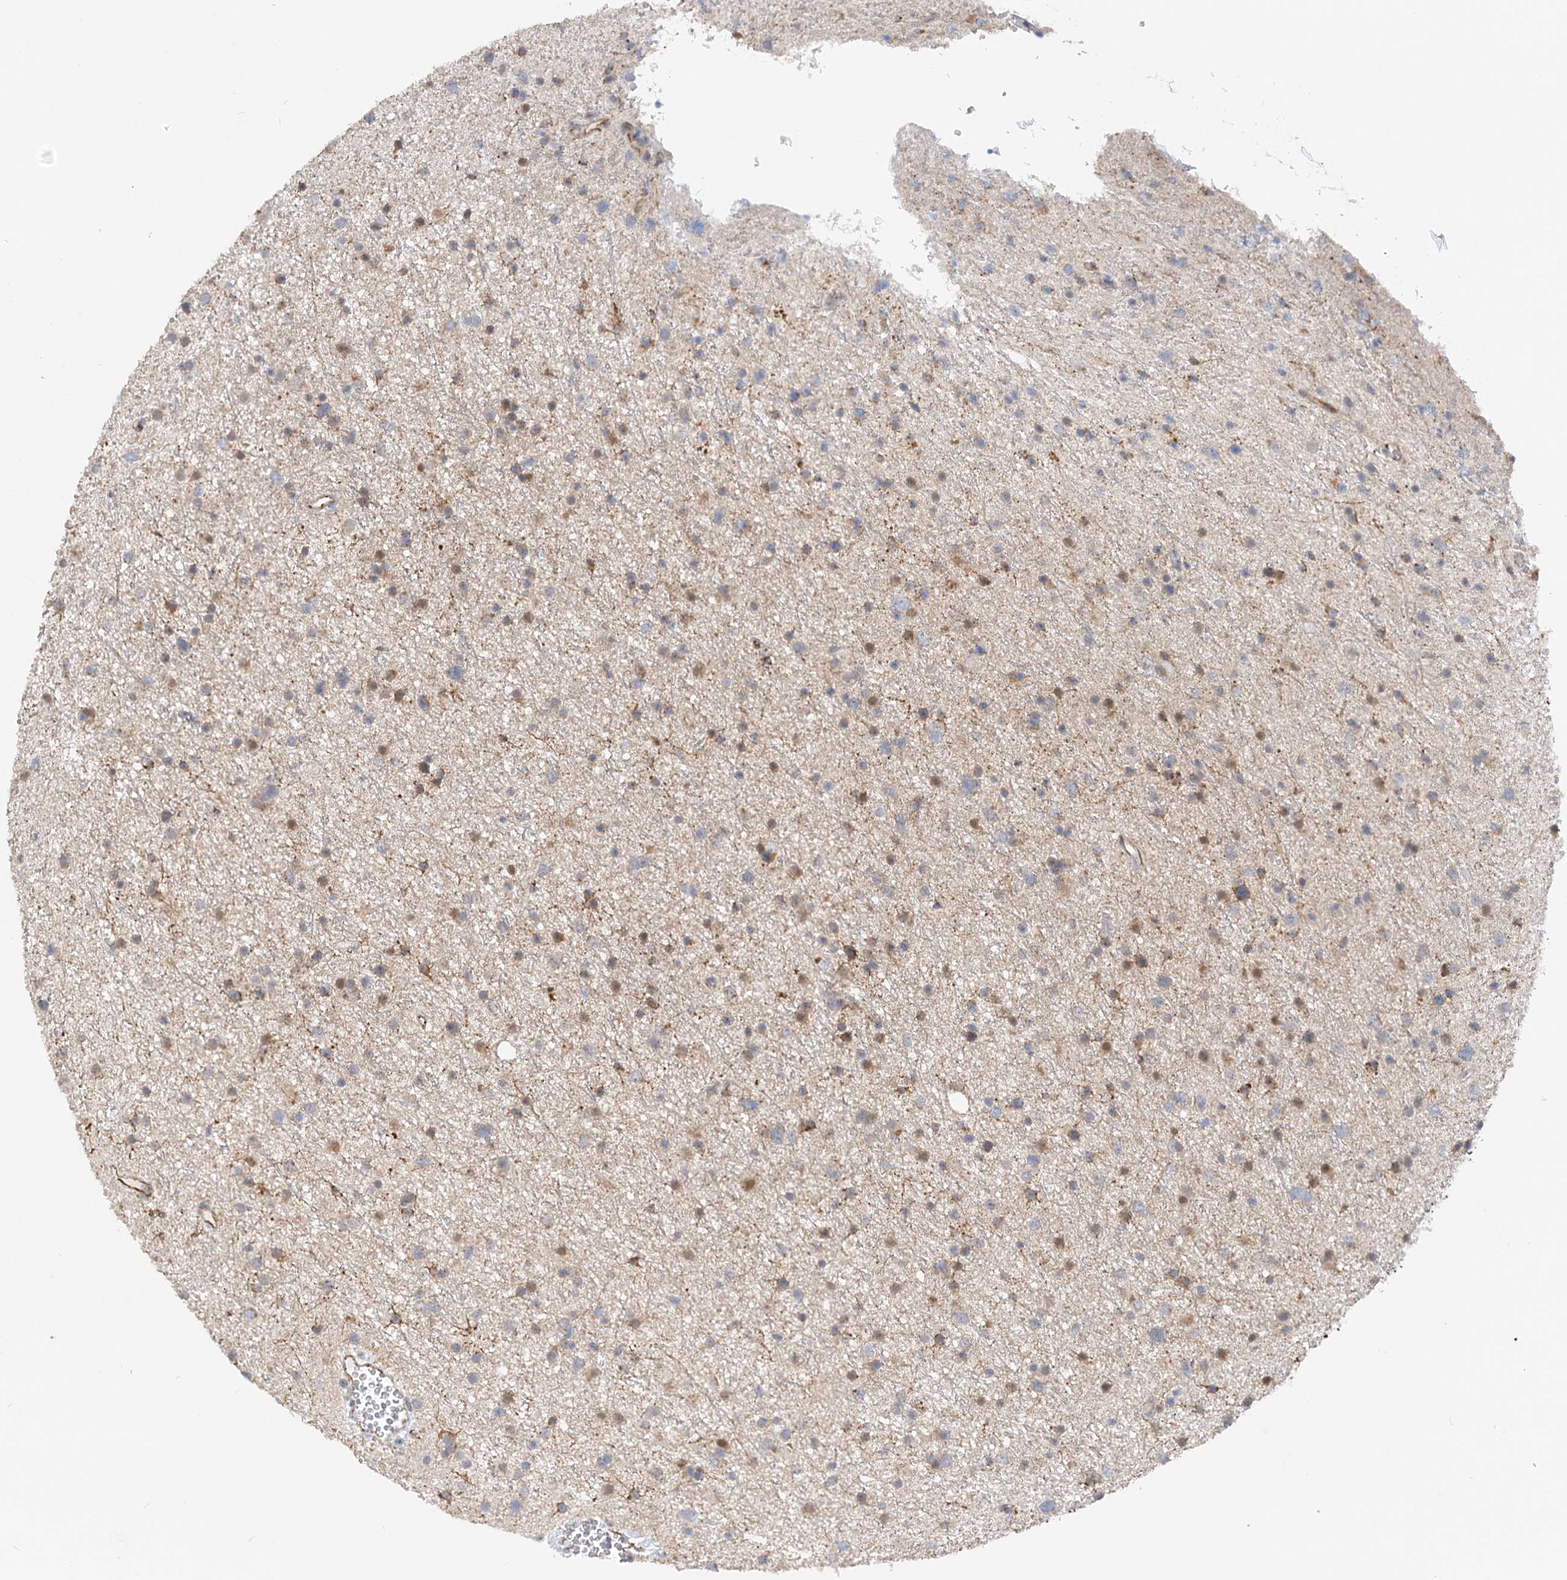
{"staining": {"intensity": "moderate", "quantity": "25%-75%", "location": "cytoplasmic/membranous"}, "tissue": "glioma", "cell_type": "Tumor cells", "image_type": "cancer", "snomed": [{"axis": "morphology", "description": "Glioma, malignant, Low grade"}, {"axis": "topography", "description": "Cerebral cortex"}], "caption": "This image displays immunohistochemistry staining of glioma, with medium moderate cytoplasmic/membranous staining in approximately 25%-75% of tumor cells.", "gene": "NELL2", "patient": {"sex": "female", "age": 39}}